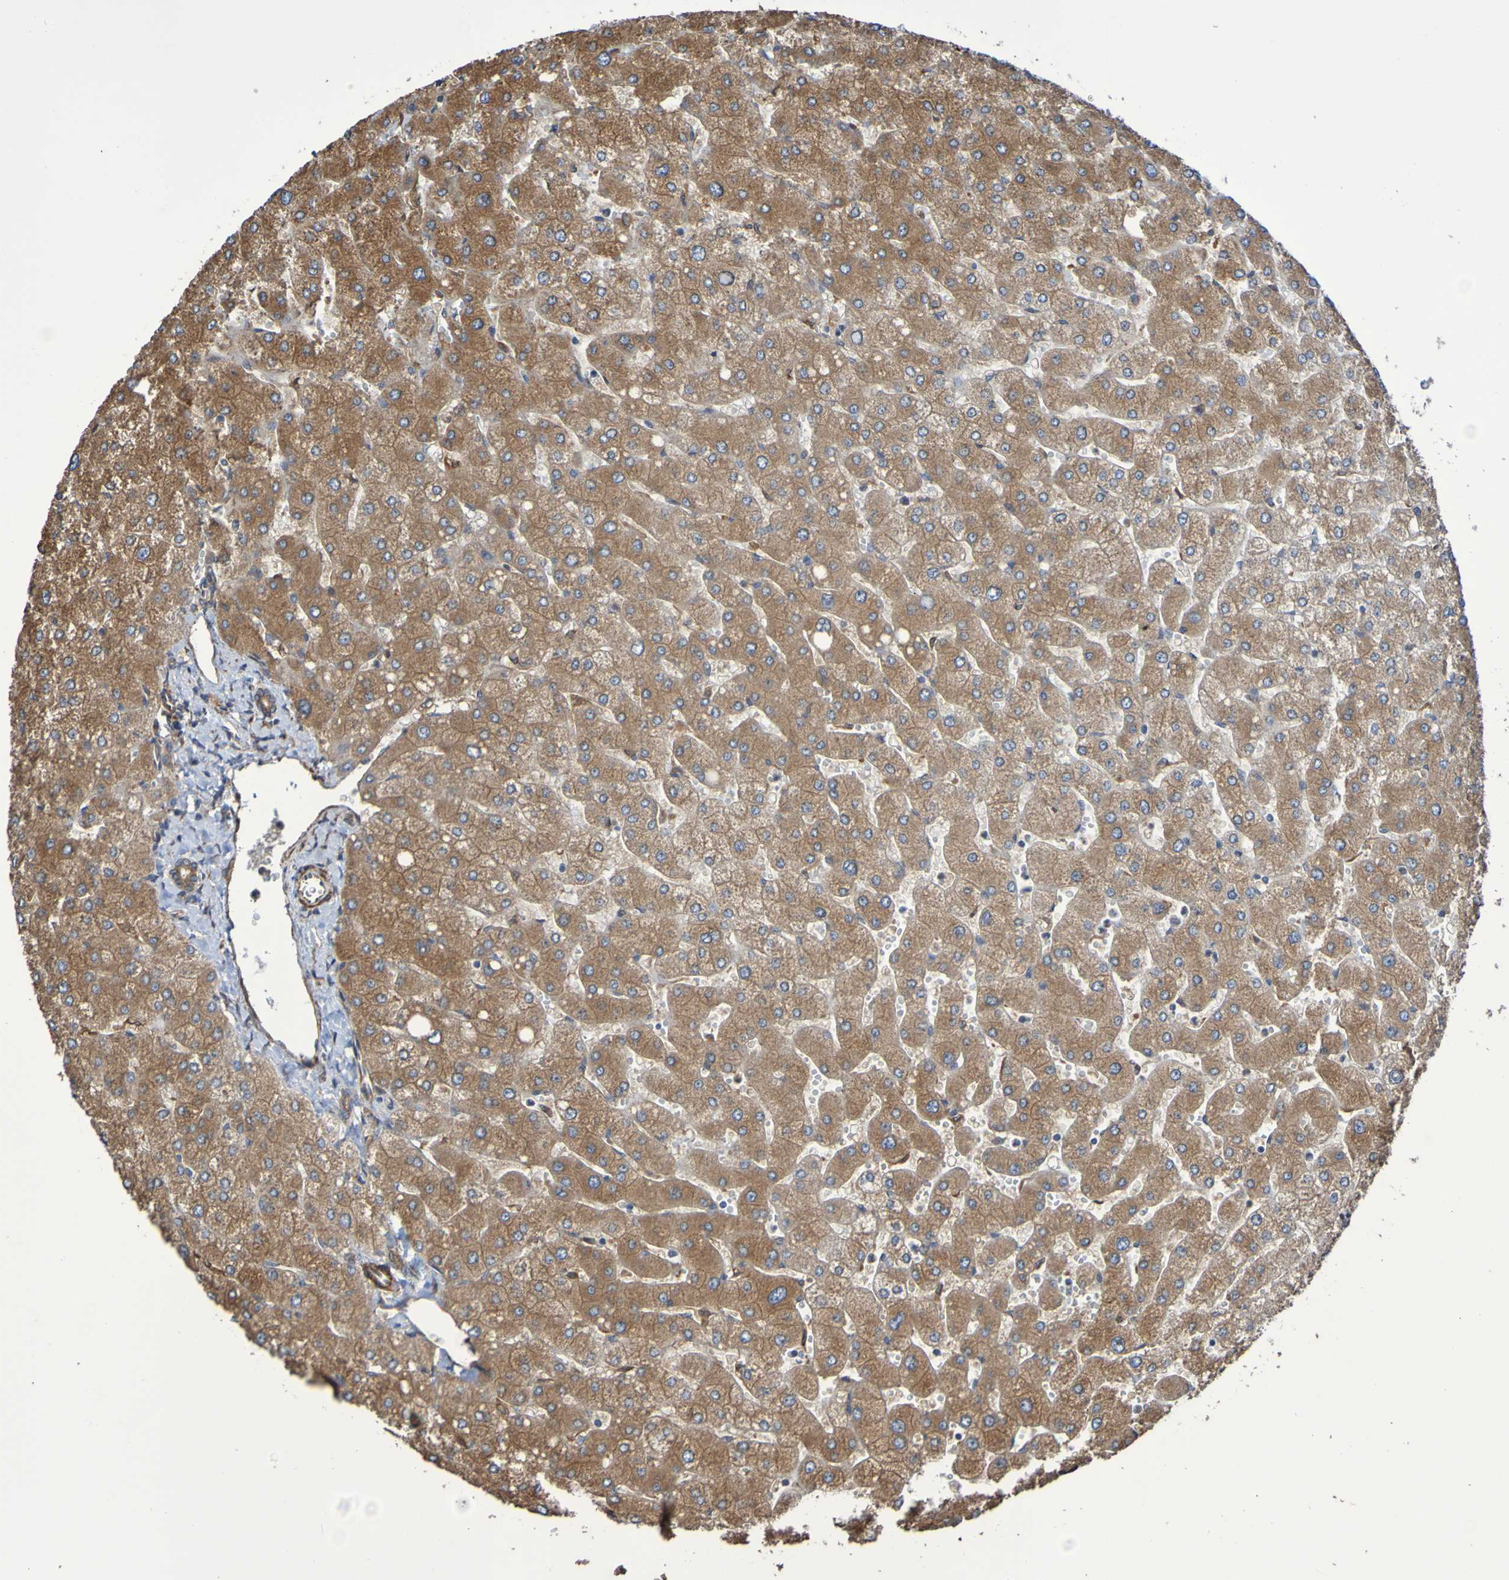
{"staining": {"intensity": "weak", "quantity": ">75%", "location": "cytoplasmic/membranous"}, "tissue": "liver", "cell_type": "Cholangiocytes", "image_type": "normal", "snomed": [{"axis": "morphology", "description": "Normal tissue, NOS"}, {"axis": "topography", "description": "Liver"}], "caption": "Protein expression analysis of benign liver reveals weak cytoplasmic/membranous positivity in about >75% of cholangiocytes.", "gene": "RAB11A", "patient": {"sex": "male", "age": 55}}